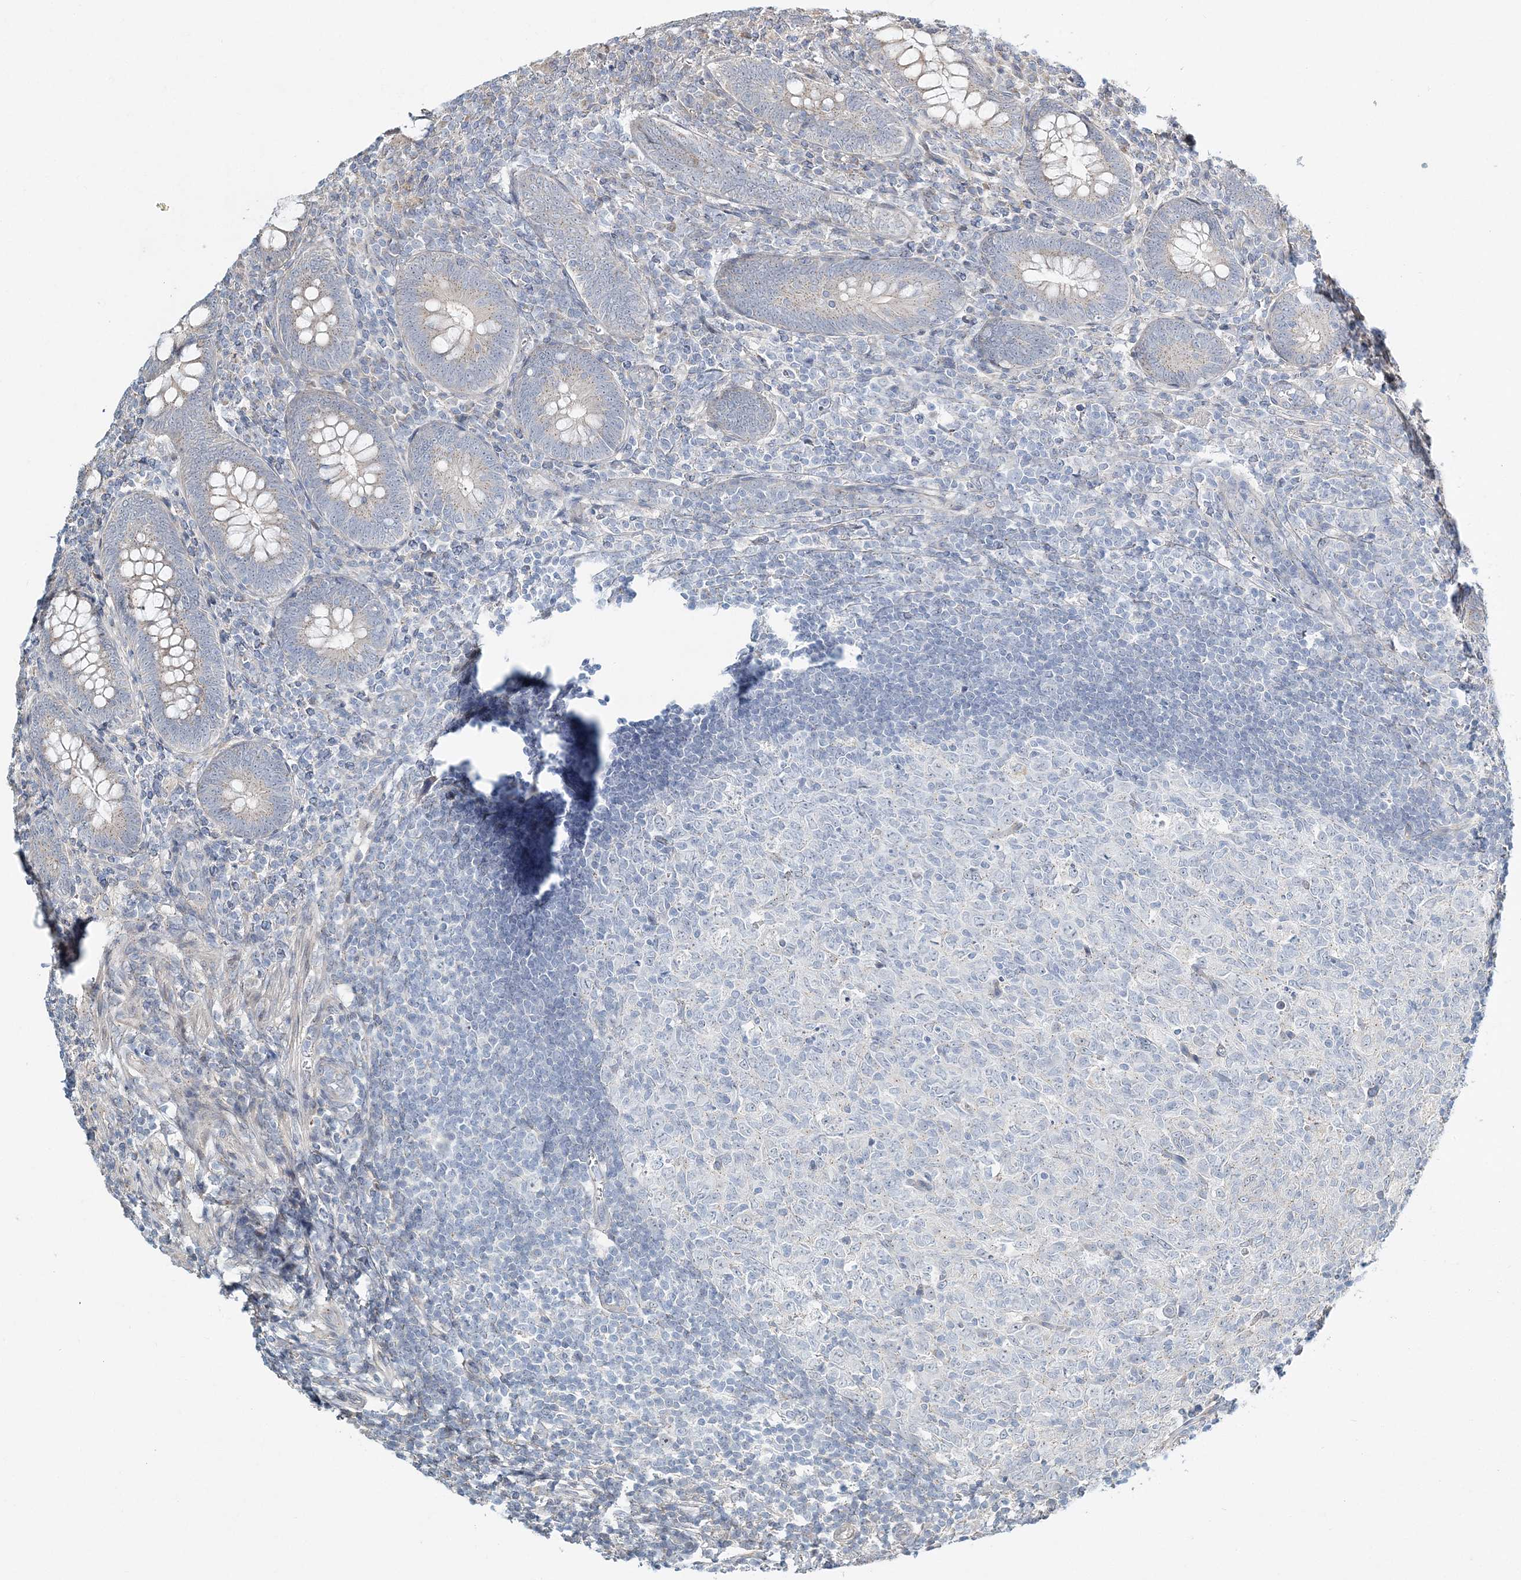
{"staining": {"intensity": "moderate", "quantity": "<25%", "location": "cytoplasmic/membranous"}, "tissue": "appendix", "cell_type": "Glandular cells", "image_type": "normal", "snomed": [{"axis": "morphology", "description": "Normal tissue, NOS"}, {"axis": "topography", "description": "Appendix"}], "caption": "A low amount of moderate cytoplasmic/membranous positivity is seen in about <25% of glandular cells in benign appendix. (brown staining indicates protein expression, while blue staining denotes nuclei).", "gene": "CXXC5", "patient": {"sex": "male", "age": 14}}